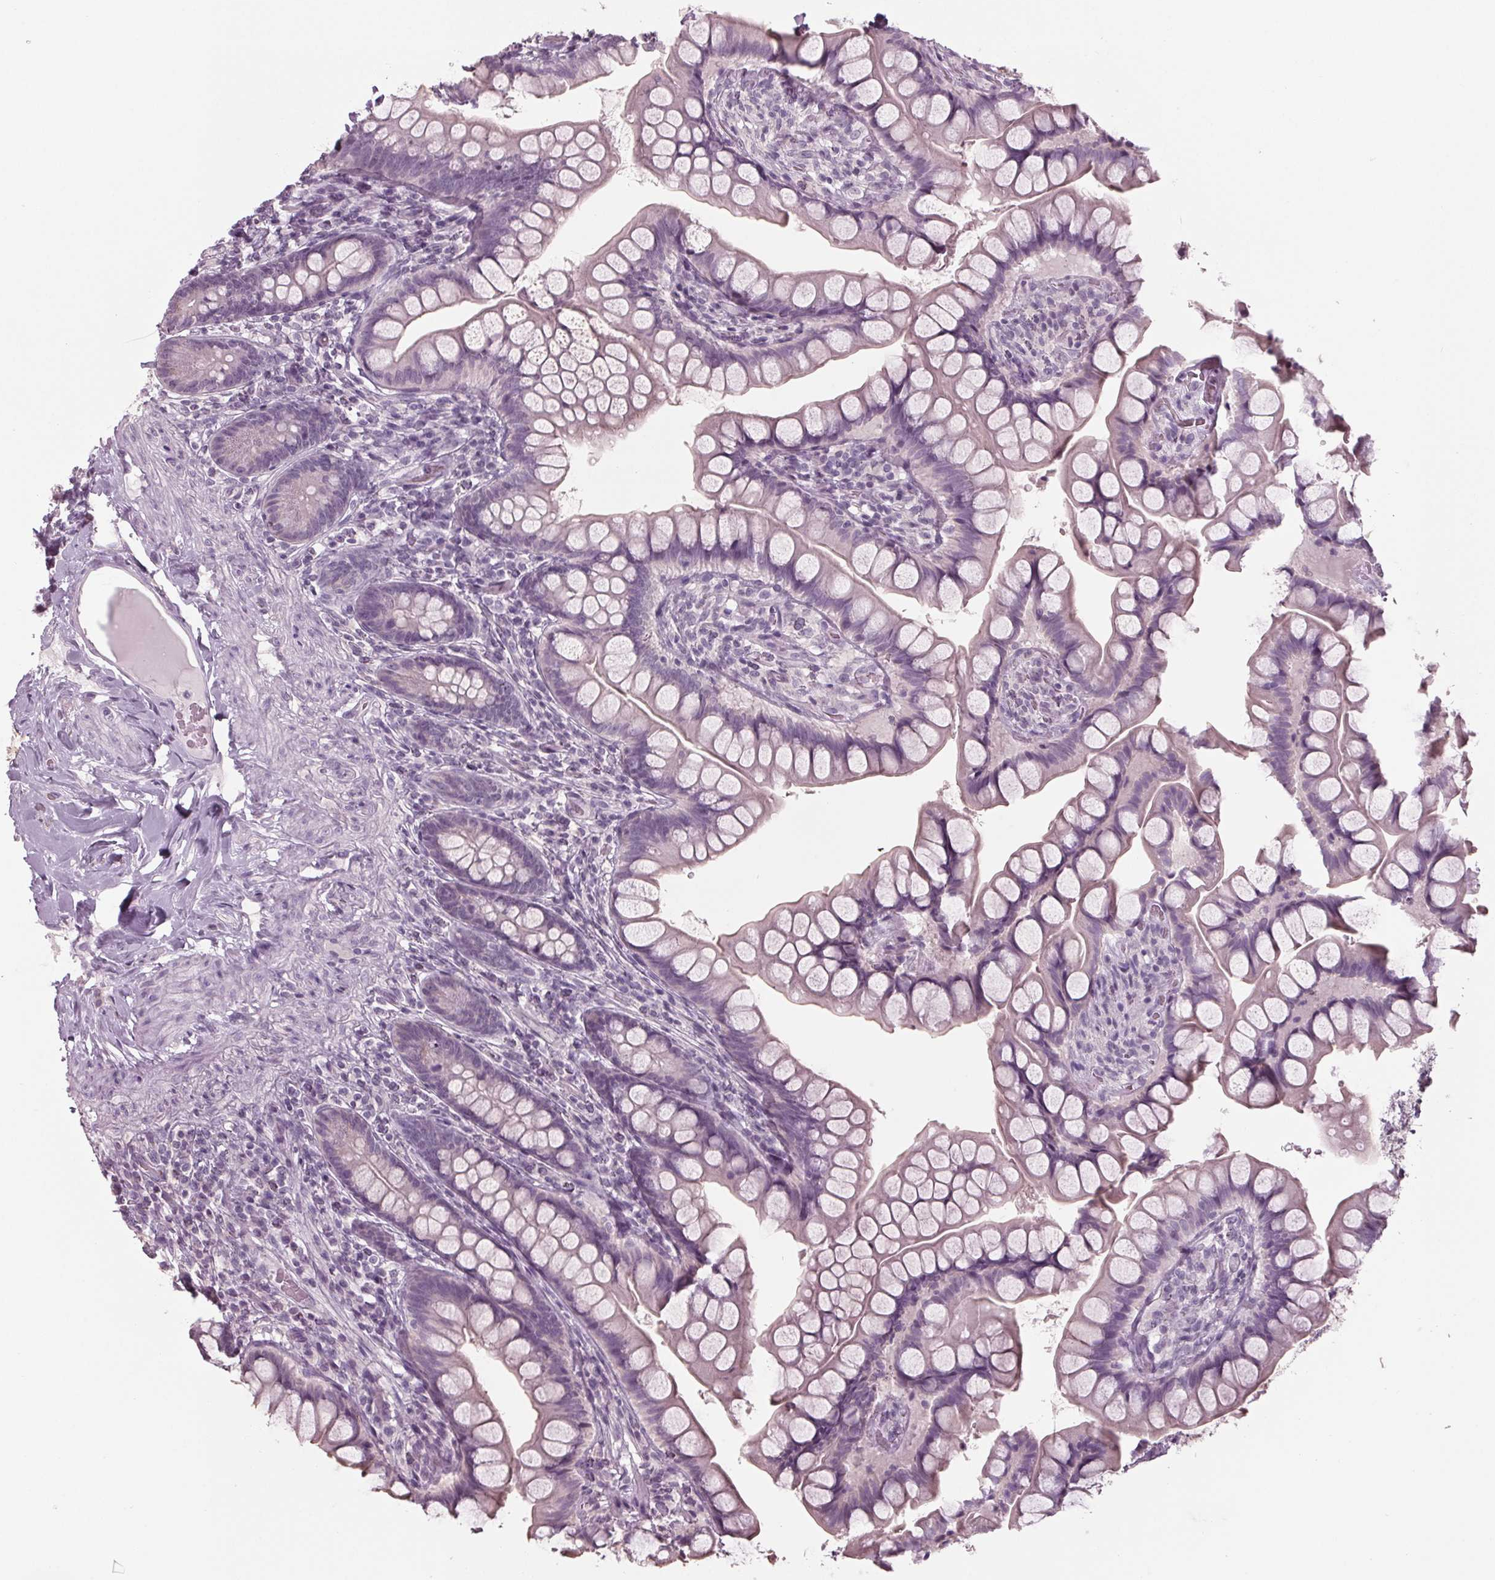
{"staining": {"intensity": "negative", "quantity": "none", "location": "none"}, "tissue": "small intestine", "cell_type": "Glandular cells", "image_type": "normal", "snomed": [{"axis": "morphology", "description": "Normal tissue, NOS"}, {"axis": "topography", "description": "Small intestine"}], "caption": "The immunohistochemistry (IHC) micrograph has no significant staining in glandular cells of small intestine.", "gene": "TNNC2", "patient": {"sex": "male", "age": 70}}